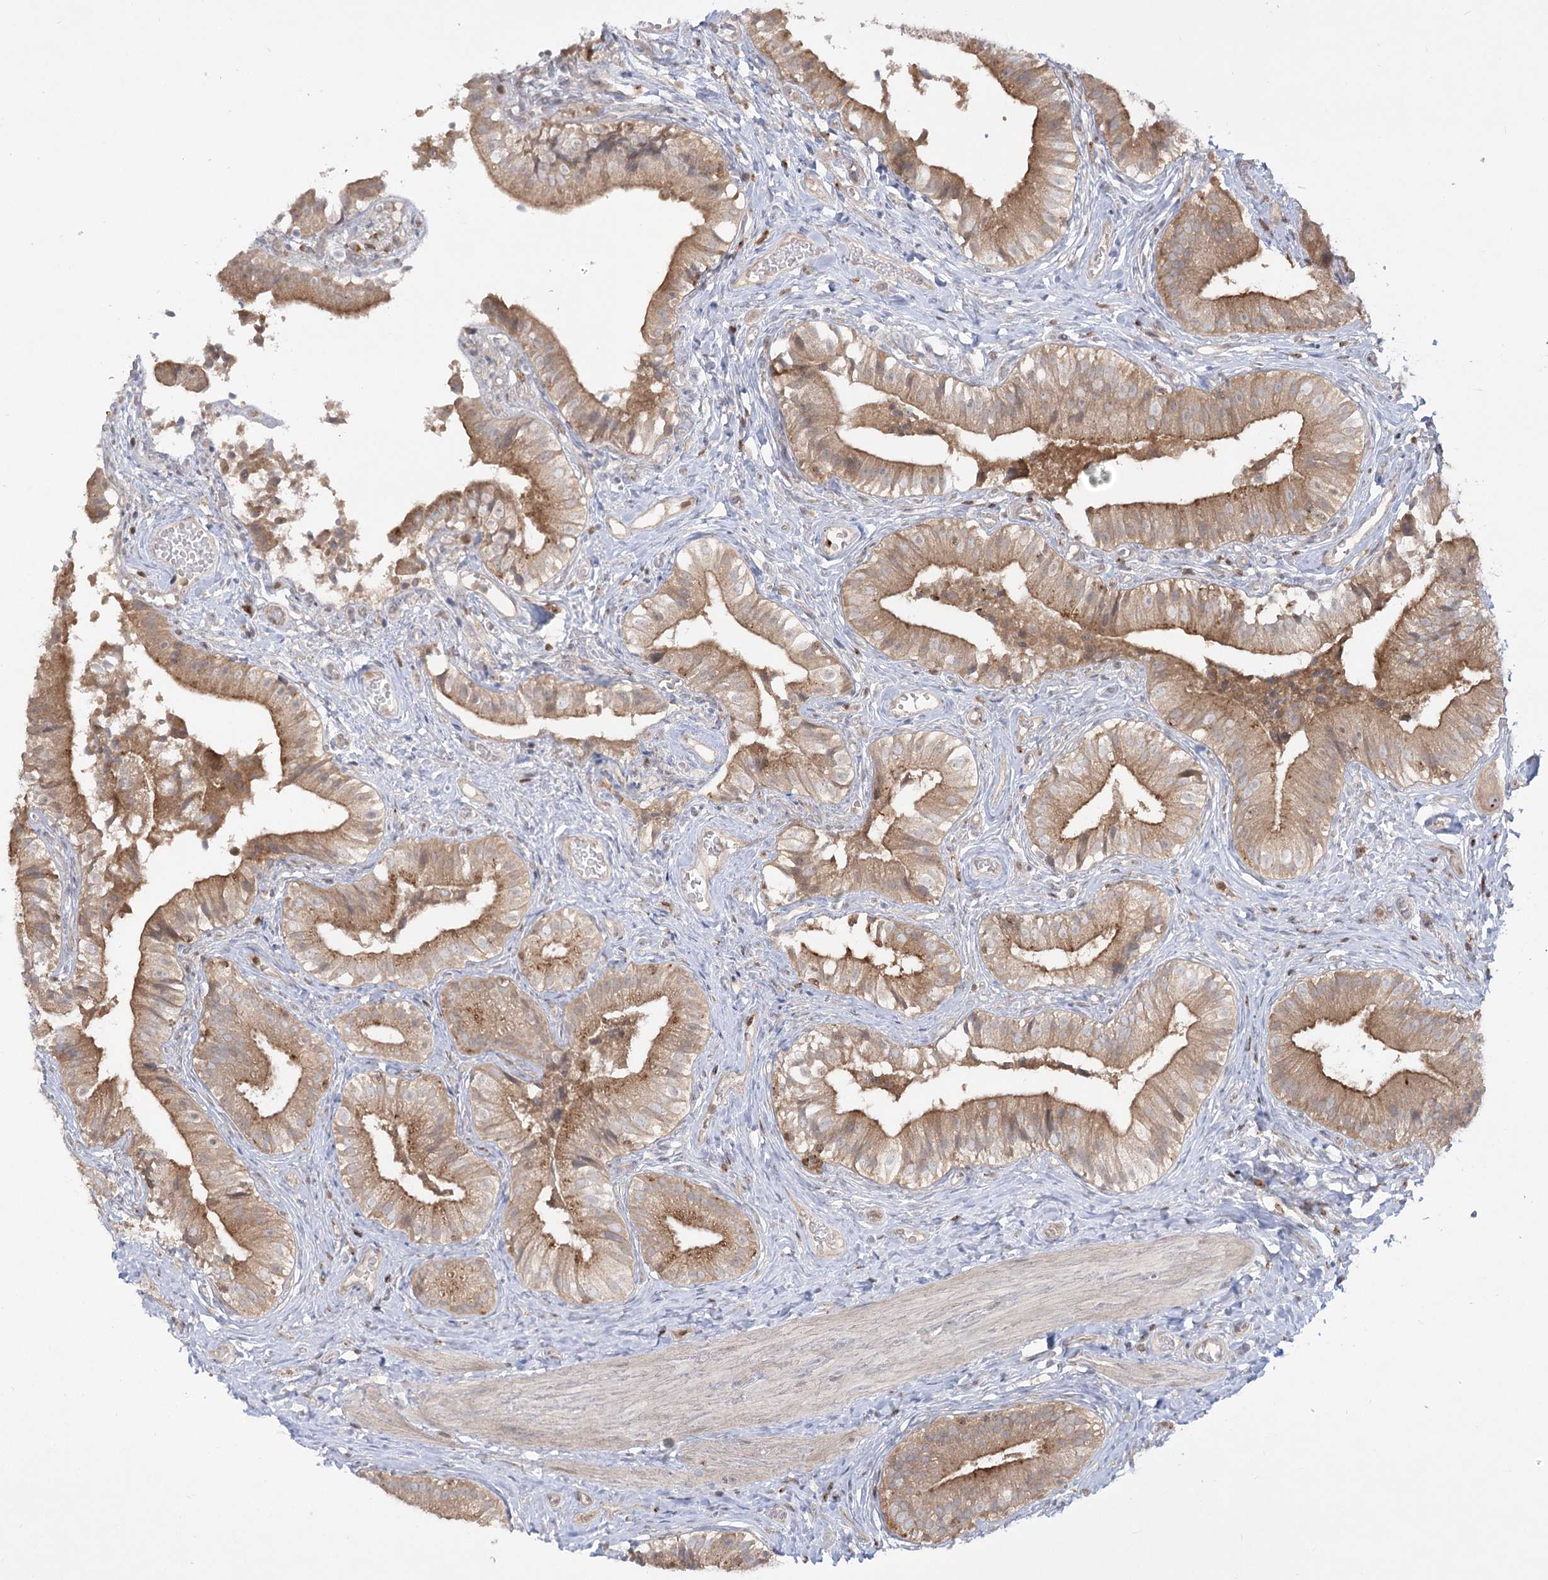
{"staining": {"intensity": "moderate", "quantity": ">75%", "location": "cytoplasmic/membranous"}, "tissue": "gallbladder", "cell_type": "Glandular cells", "image_type": "normal", "snomed": [{"axis": "morphology", "description": "Normal tissue, NOS"}, {"axis": "topography", "description": "Gallbladder"}], "caption": "The immunohistochemical stain labels moderate cytoplasmic/membranous positivity in glandular cells of benign gallbladder.", "gene": "SYTL1", "patient": {"sex": "female", "age": 47}}